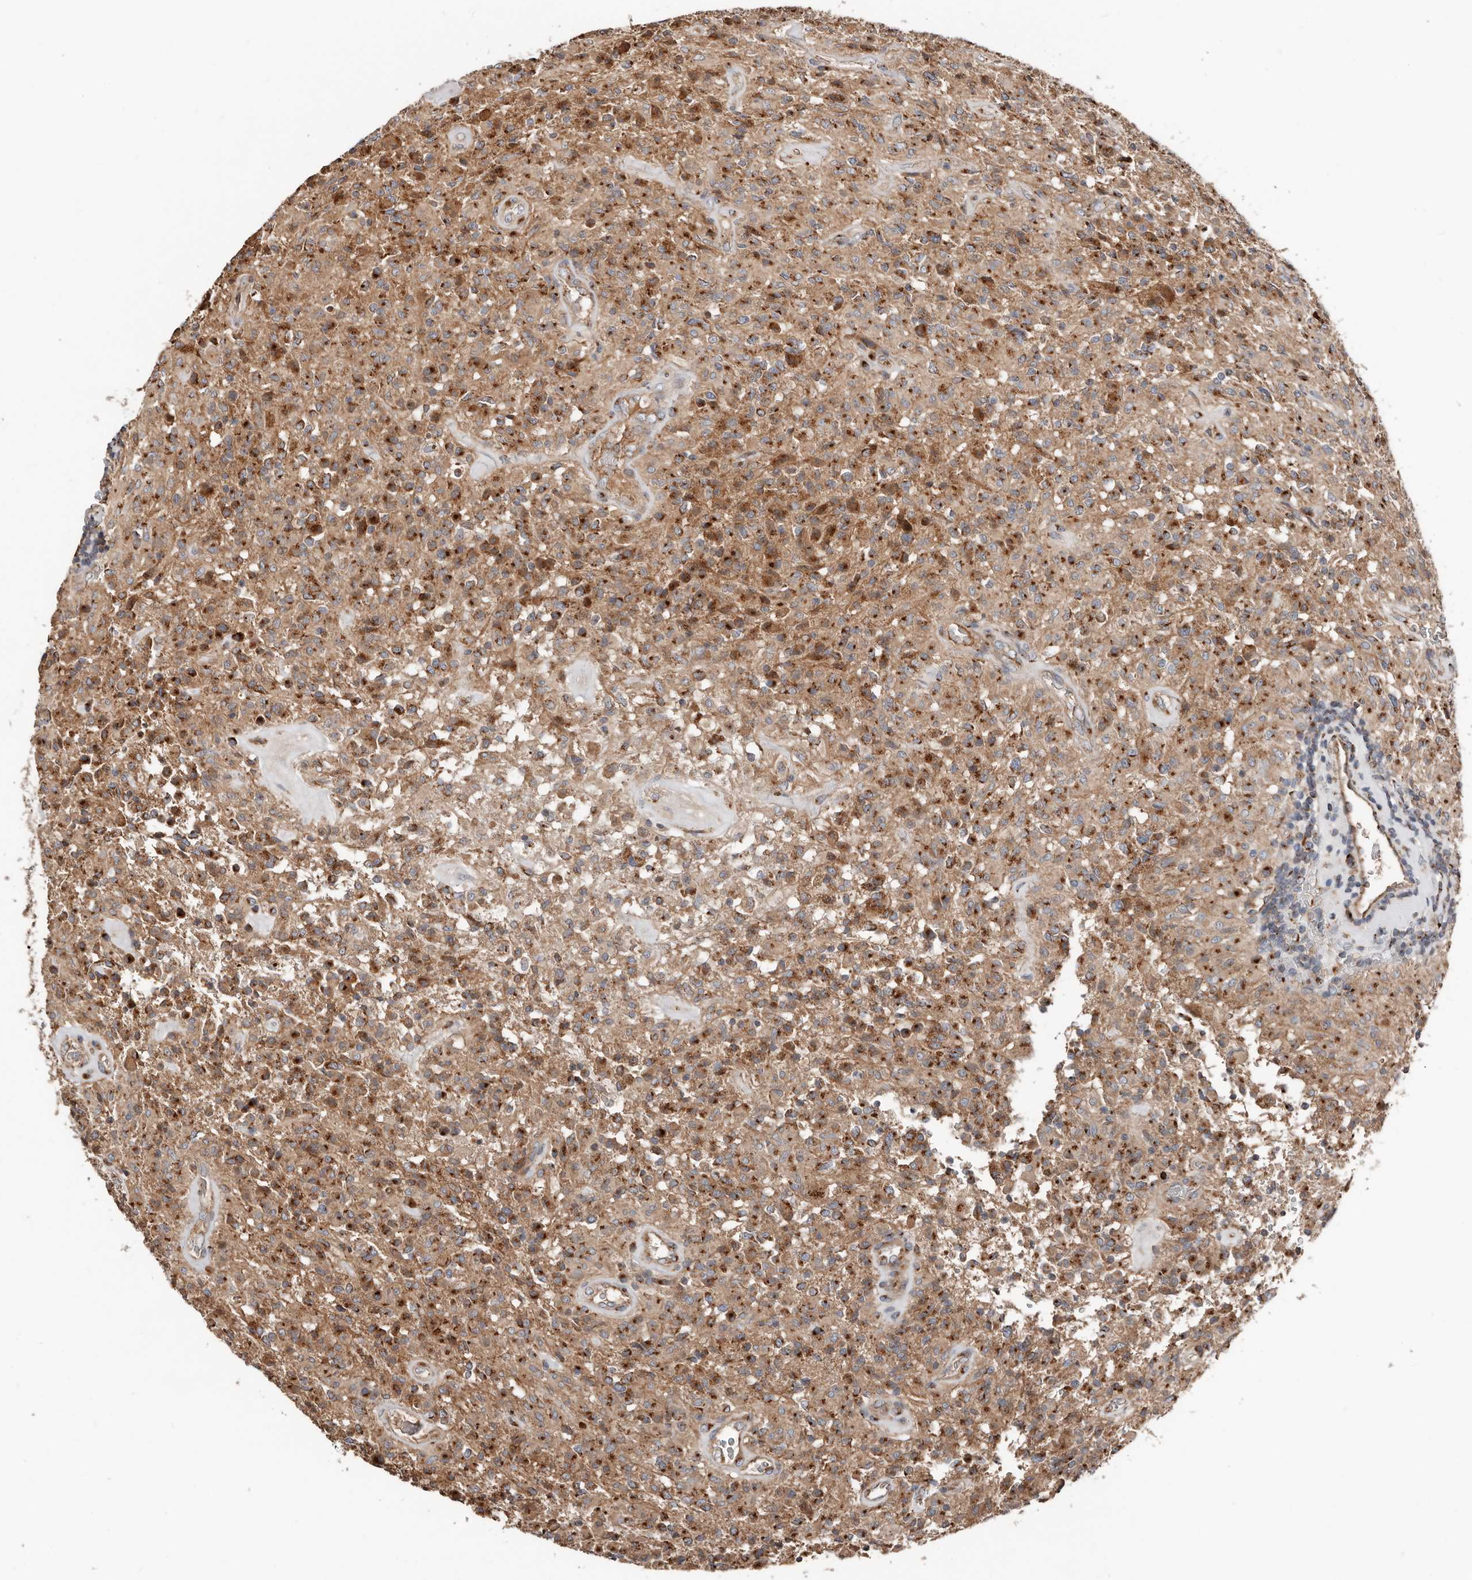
{"staining": {"intensity": "moderate", "quantity": ">75%", "location": "cytoplasmic/membranous"}, "tissue": "glioma", "cell_type": "Tumor cells", "image_type": "cancer", "snomed": [{"axis": "morphology", "description": "Glioma, malignant, High grade"}, {"axis": "topography", "description": "Brain"}], "caption": "High-grade glioma (malignant) was stained to show a protein in brown. There is medium levels of moderate cytoplasmic/membranous expression in approximately >75% of tumor cells.", "gene": "COG1", "patient": {"sex": "female", "age": 57}}